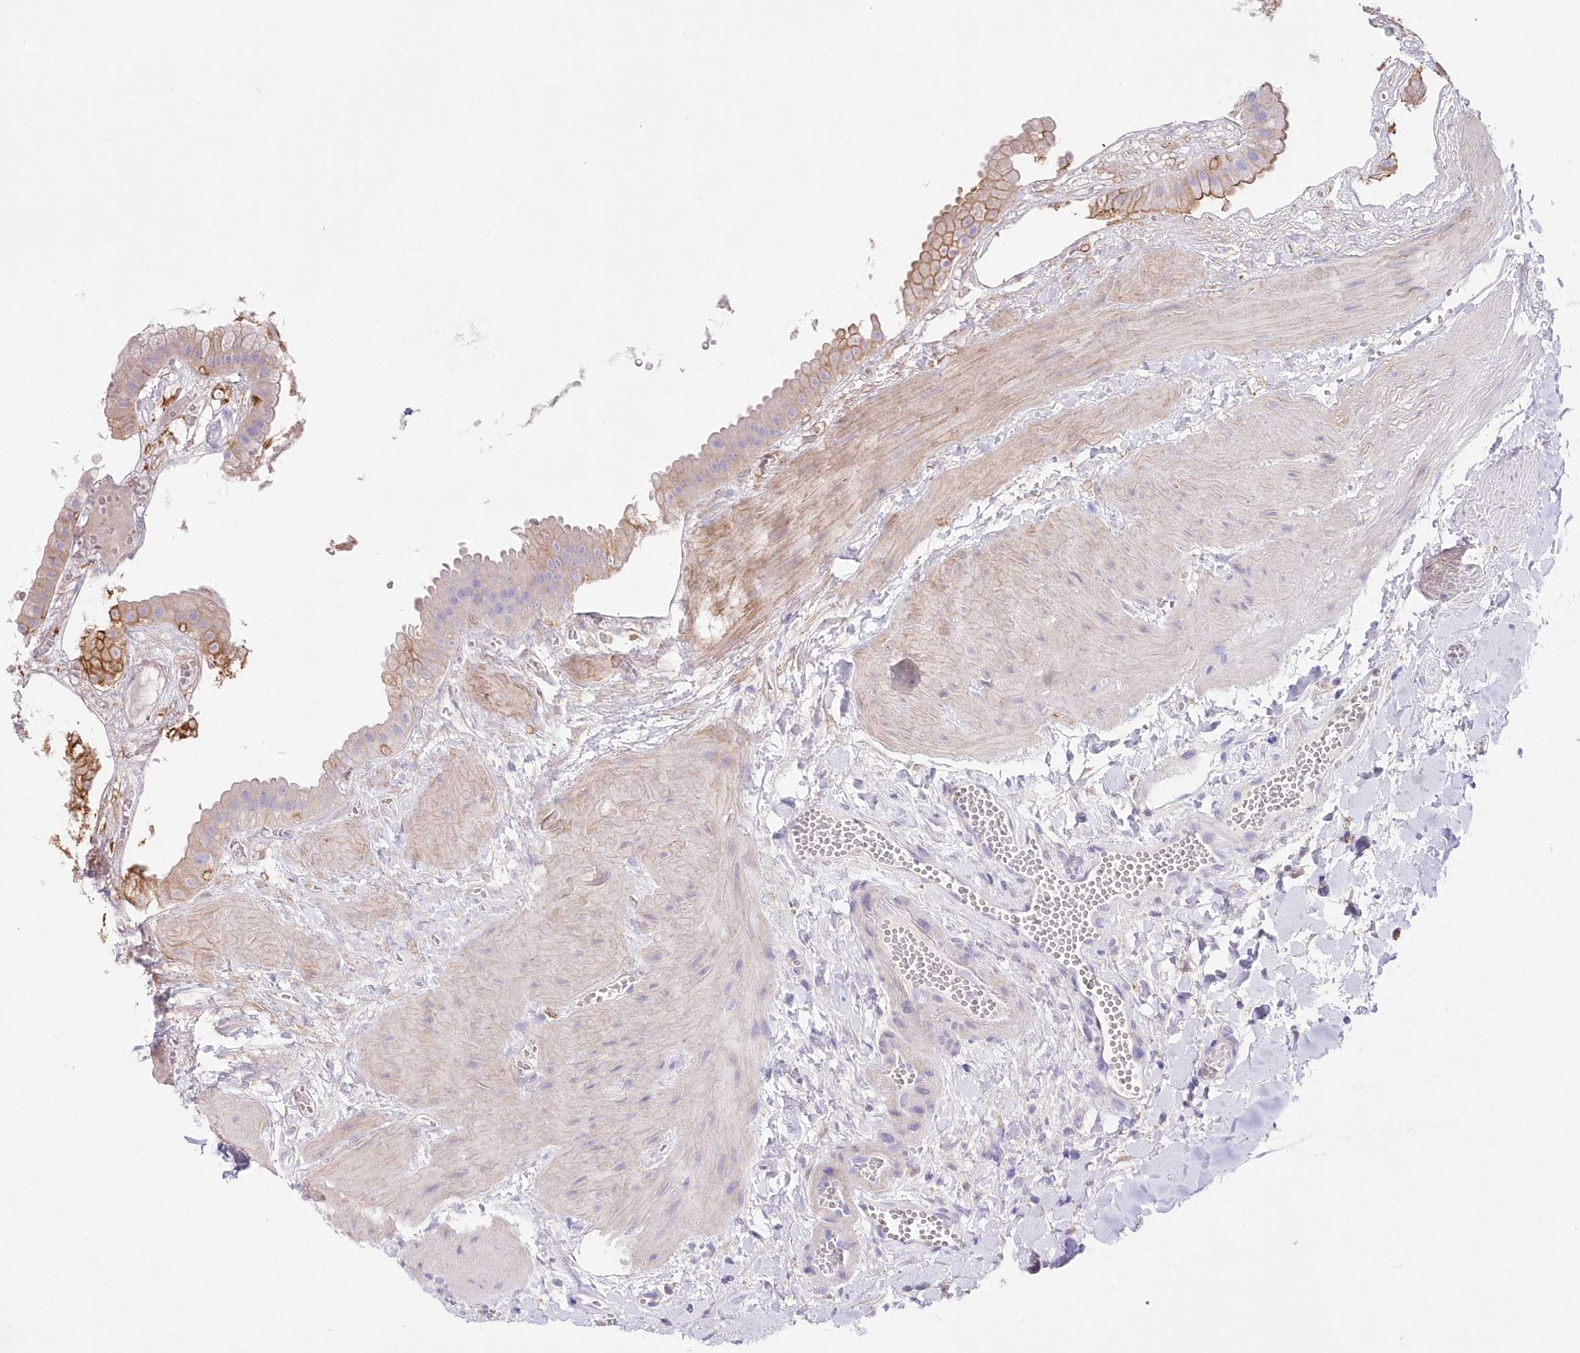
{"staining": {"intensity": "moderate", "quantity": "<25%", "location": "cytoplasmic/membranous"}, "tissue": "gallbladder", "cell_type": "Glandular cells", "image_type": "normal", "snomed": [{"axis": "morphology", "description": "Normal tissue, NOS"}, {"axis": "topography", "description": "Gallbladder"}], "caption": "Immunohistochemistry (IHC) of unremarkable human gallbladder demonstrates low levels of moderate cytoplasmic/membranous expression in about <25% of glandular cells.", "gene": "DNAJC19", "patient": {"sex": "male", "age": 55}}